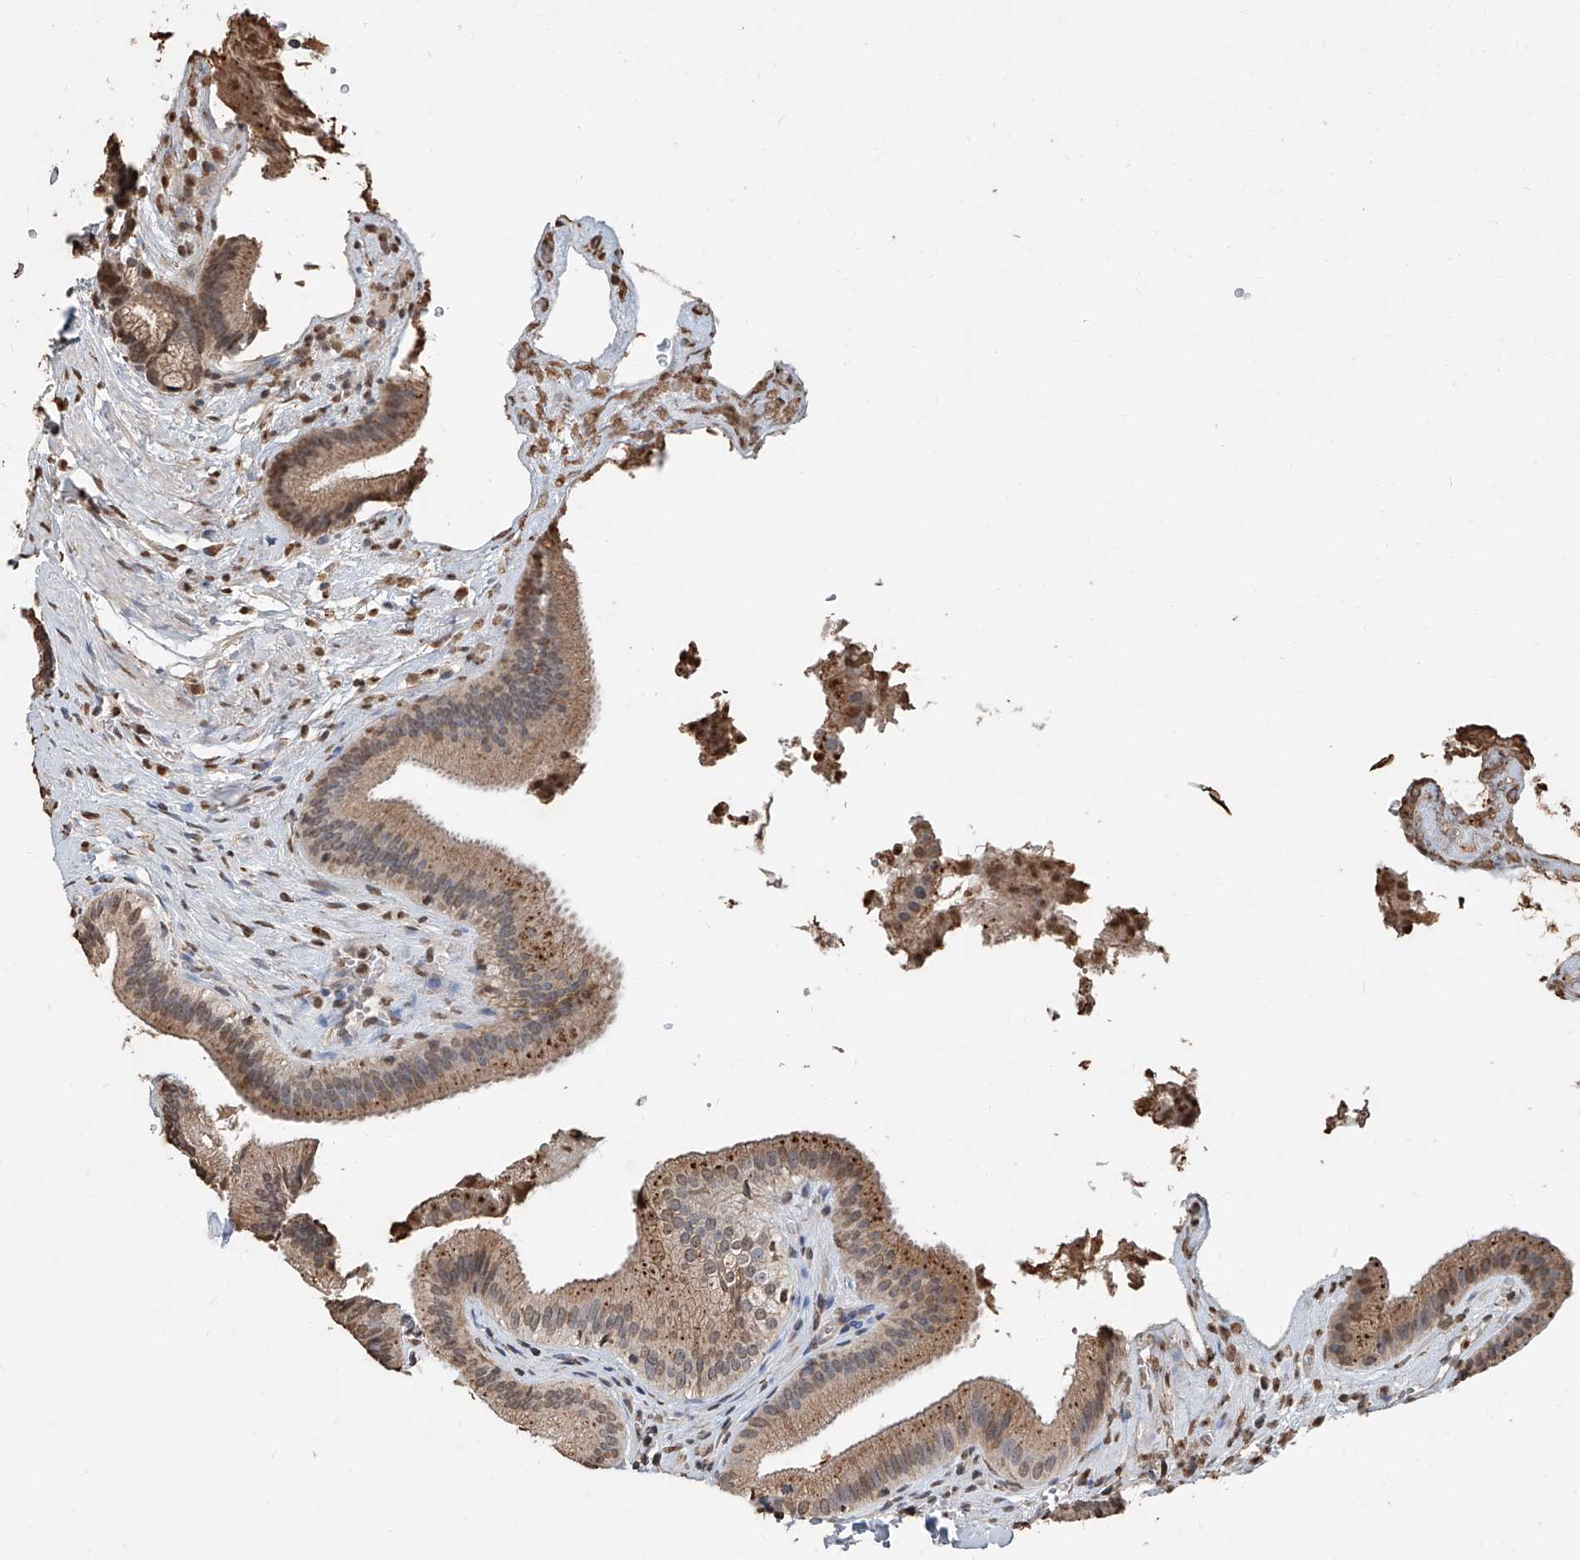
{"staining": {"intensity": "moderate", "quantity": ">75%", "location": "cytoplasmic/membranous,nuclear"}, "tissue": "gallbladder", "cell_type": "Glandular cells", "image_type": "normal", "snomed": [{"axis": "morphology", "description": "Normal tissue, NOS"}, {"axis": "topography", "description": "Gallbladder"}], "caption": "A brown stain shows moderate cytoplasmic/membranous,nuclear positivity of a protein in glandular cells of benign gallbladder.", "gene": "RP9", "patient": {"sex": "male", "age": 55}}